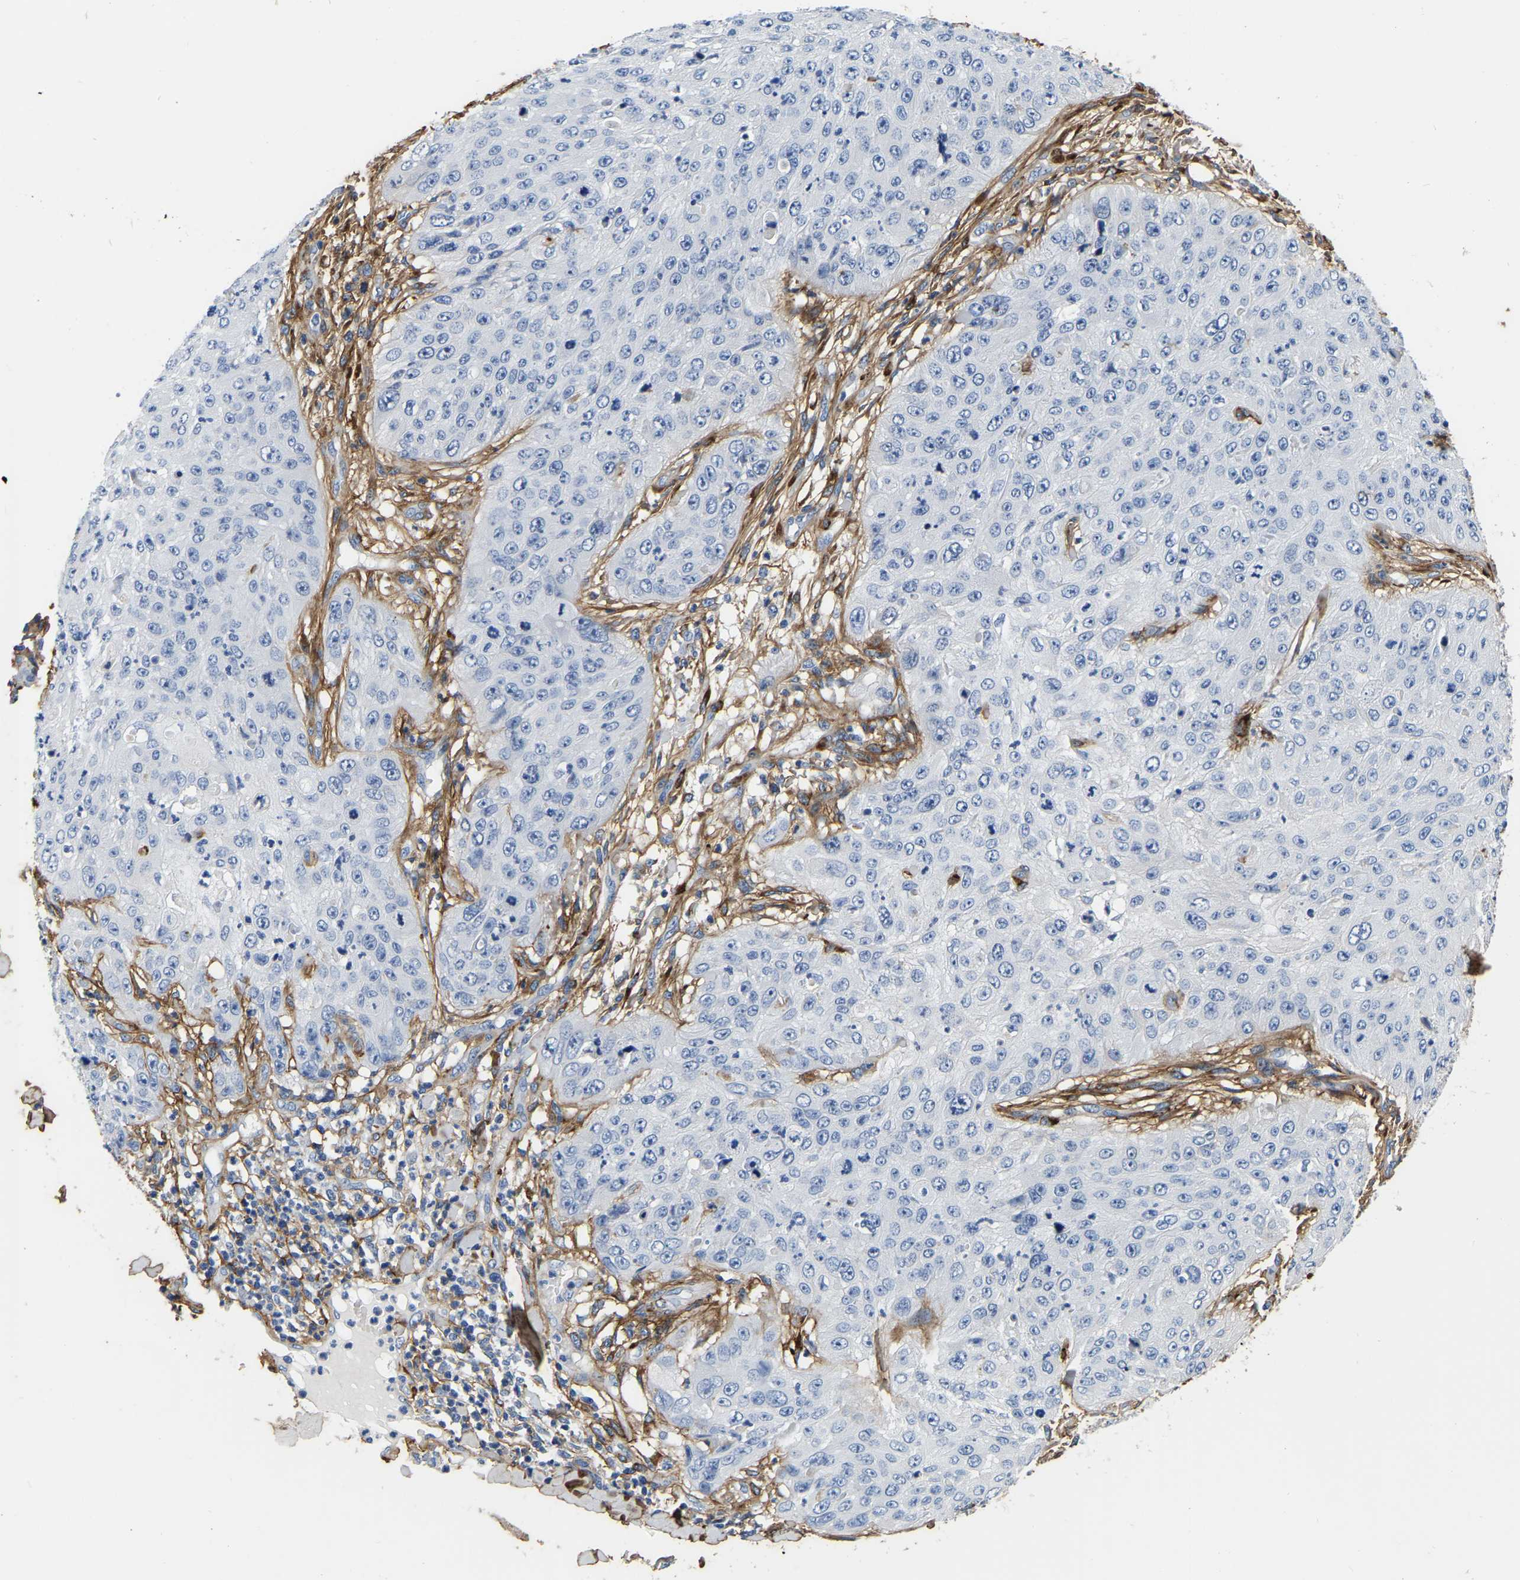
{"staining": {"intensity": "negative", "quantity": "none", "location": "none"}, "tissue": "skin cancer", "cell_type": "Tumor cells", "image_type": "cancer", "snomed": [{"axis": "morphology", "description": "Squamous cell carcinoma, NOS"}, {"axis": "topography", "description": "Skin"}], "caption": "The IHC image has no significant staining in tumor cells of skin squamous cell carcinoma tissue.", "gene": "COL6A1", "patient": {"sex": "female", "age": 80}}